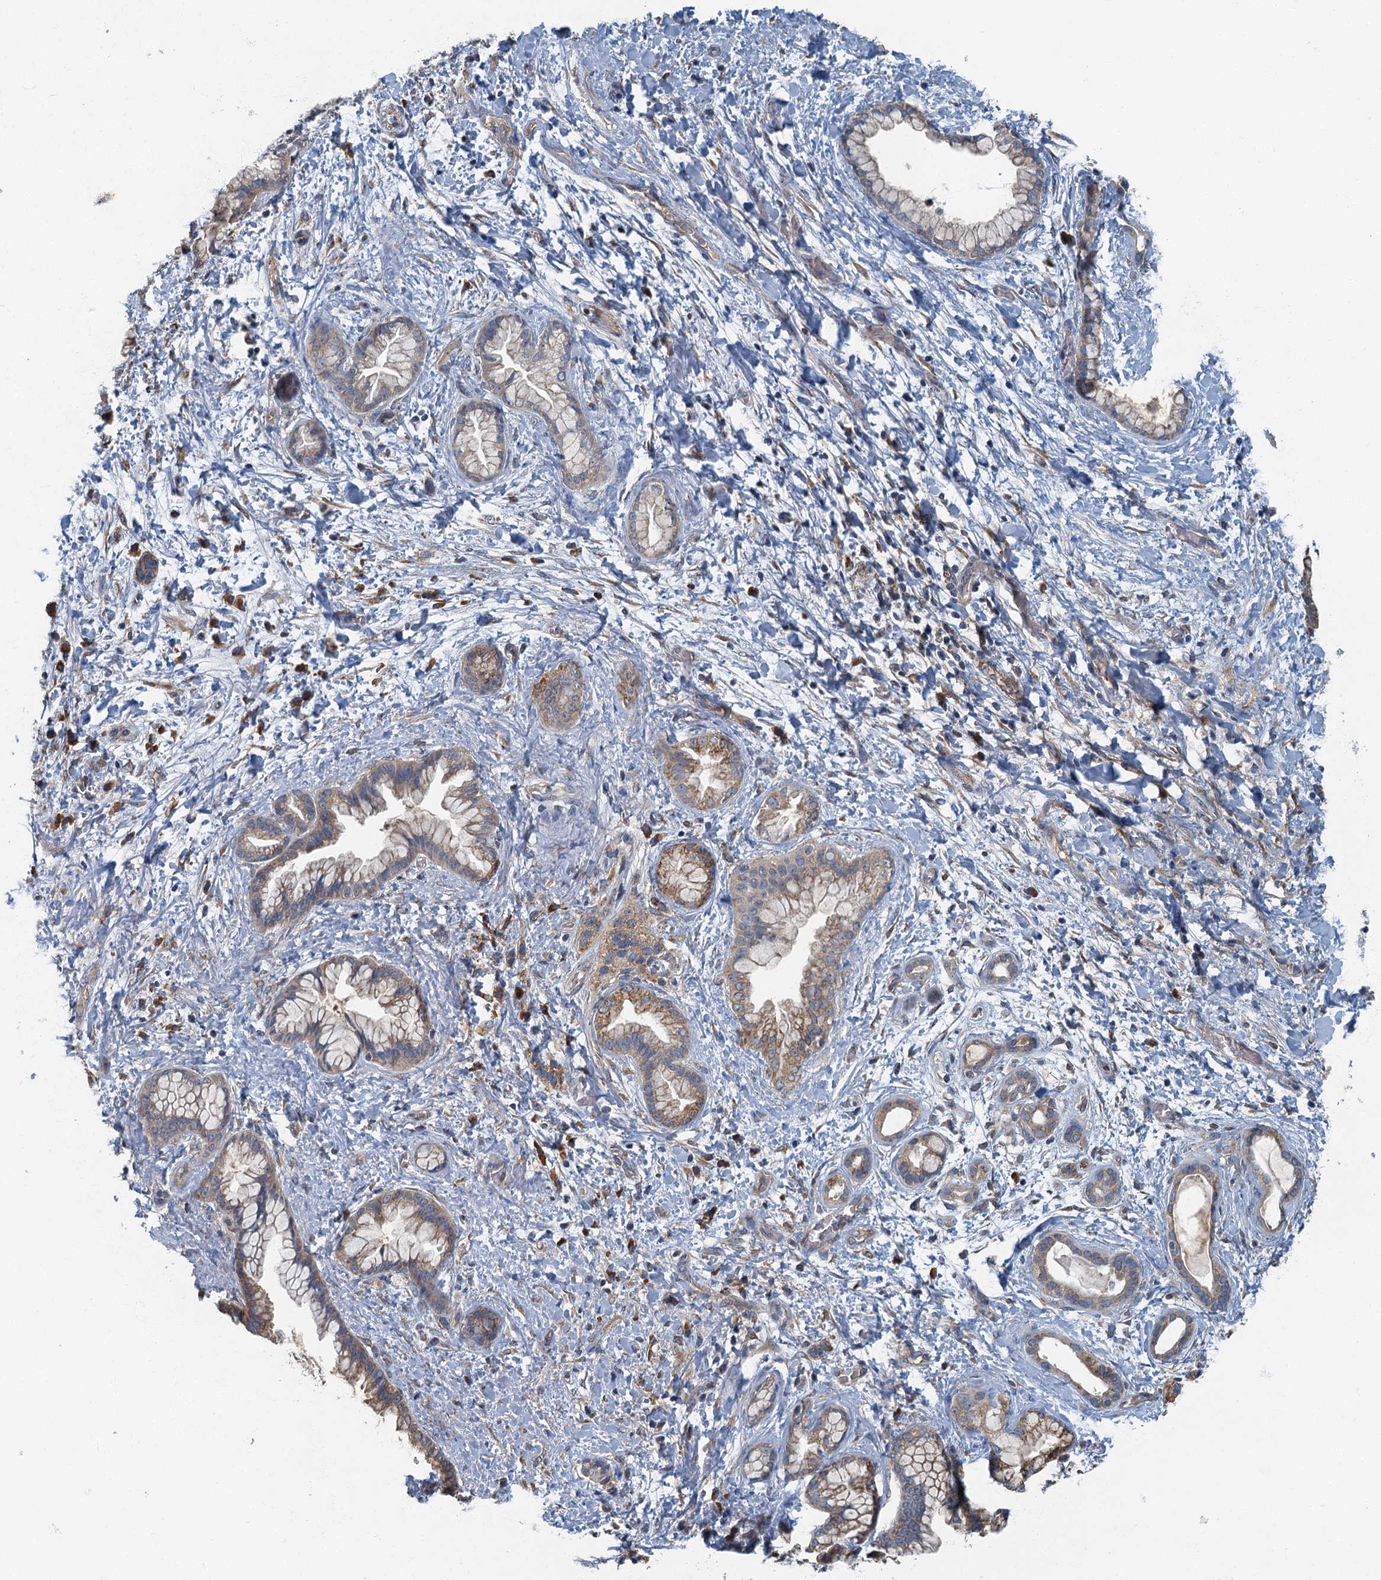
{"staining": {"intensity": "moderate", "quantity": ">75%", "location": "cytoplasmic/membranous"}, "tissue": "pancreatic cancer", "cell_type": "Tumor cells", "image_type": "cancer", "snomed": [{"axis": "morphology", "description": "Adenocarcinoma, NOS"}, {"axis": "topography", "description": "Pancreas"}], "caption": "An immunohistochemistry (IHC) image of neoplastic tissue is shown. Protein staining in brown shows moderate cytoplasmic/membranous positivity in pancreatic cancer within tumor cells. The protein of interest is shown in brown color, while the nuclei are stained blue.", "gene": "DDX49", "patient": {"sex": "female", "age": 78}}